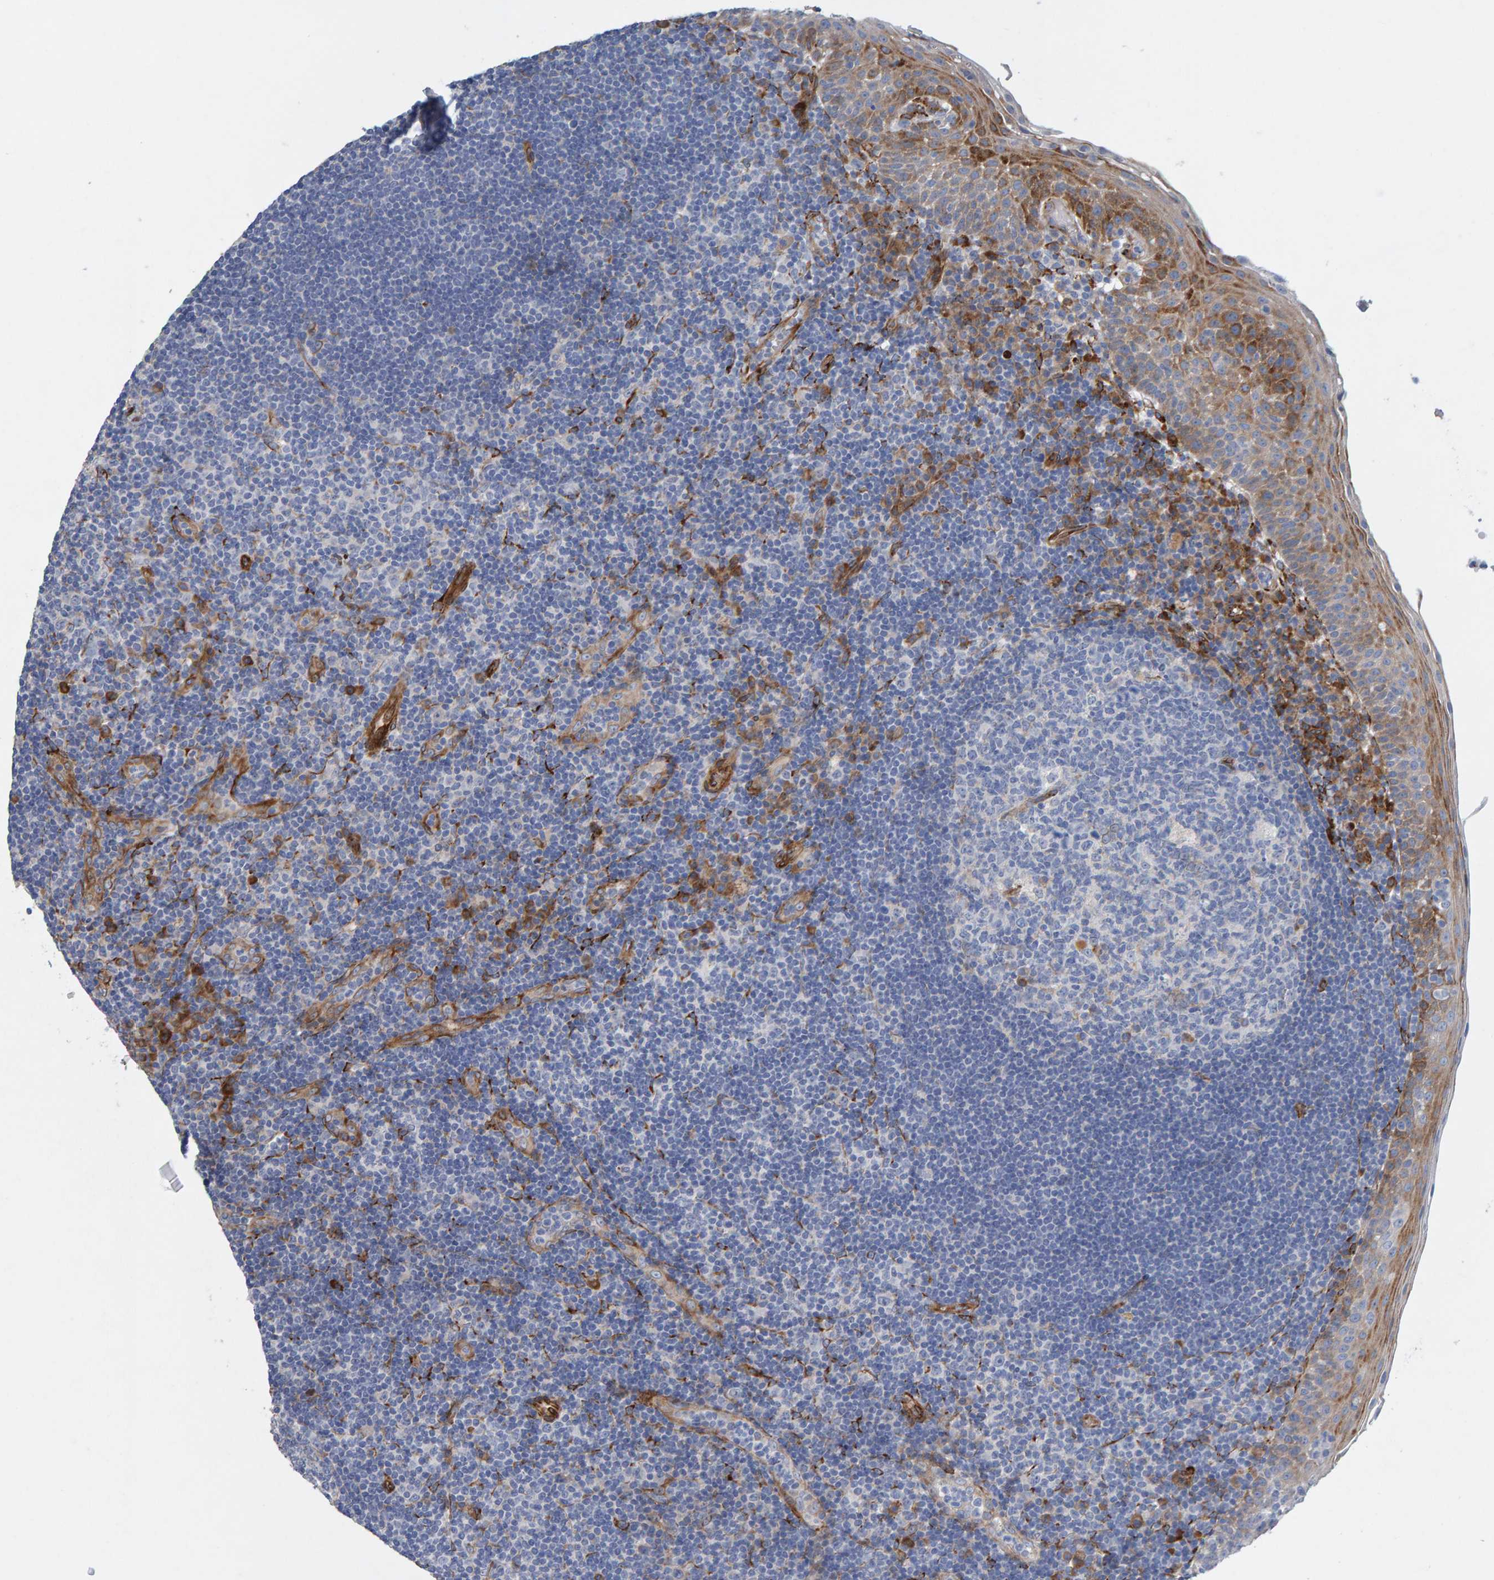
{"staining": {"intensity": "negative", "quantity": "none", "location": "none"}, "tissue": "tonsil", "cell_type": "Germinal center cells", "image_type": "normal", "snomed": [{"axis": "morphology", "description": "Normal tissue, NOS"}, {"axis": "topography", "description": "Tonsil"}], "caption": "IHC histopathology image of unremarkable tonsil stained for a protein (brown), which demonstrates no positivity in germinal center cells.", "gene": "MMP16", "patient": {"sex": "female", "age": 40}}